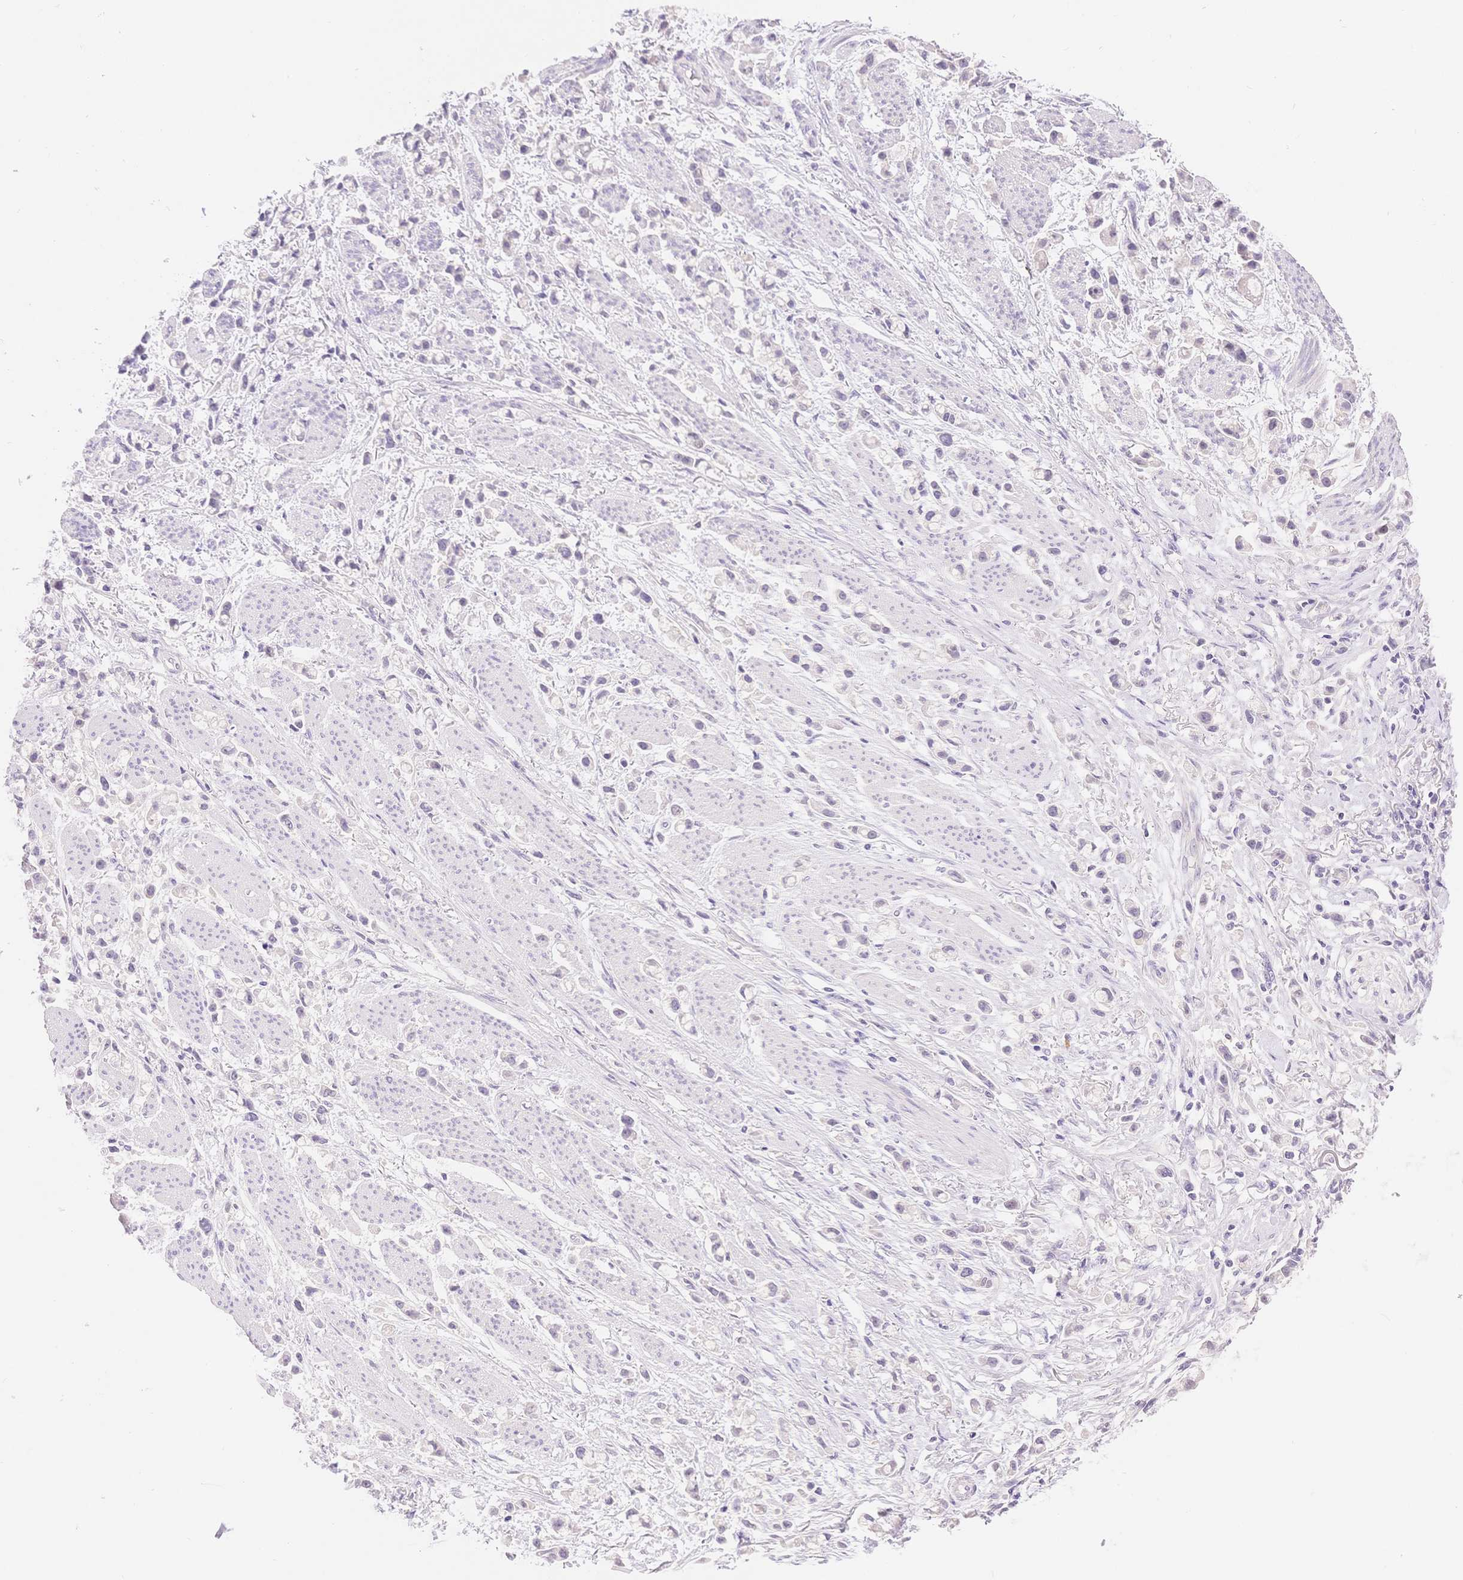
{"staining": {"intensity": "negative", "quantity": "none", "location": "none"}, "tissue": "stomach cancer", "cell_type": "Tumor cells", "image_type": "cancer", "snomed": [{"axis": "morphology", "description": "Adenocarcinoma, NOS"}, {"axis": "topography", "description": "Stomach"}], "caption": "This is an immunohistochemistry (IHC) histopathology image of human stomach cancer (adenocarcinoma). There is no positivity in tumor cells.", "gene": "MYOM1", "patient": {"sex": "female", "age": 81}}